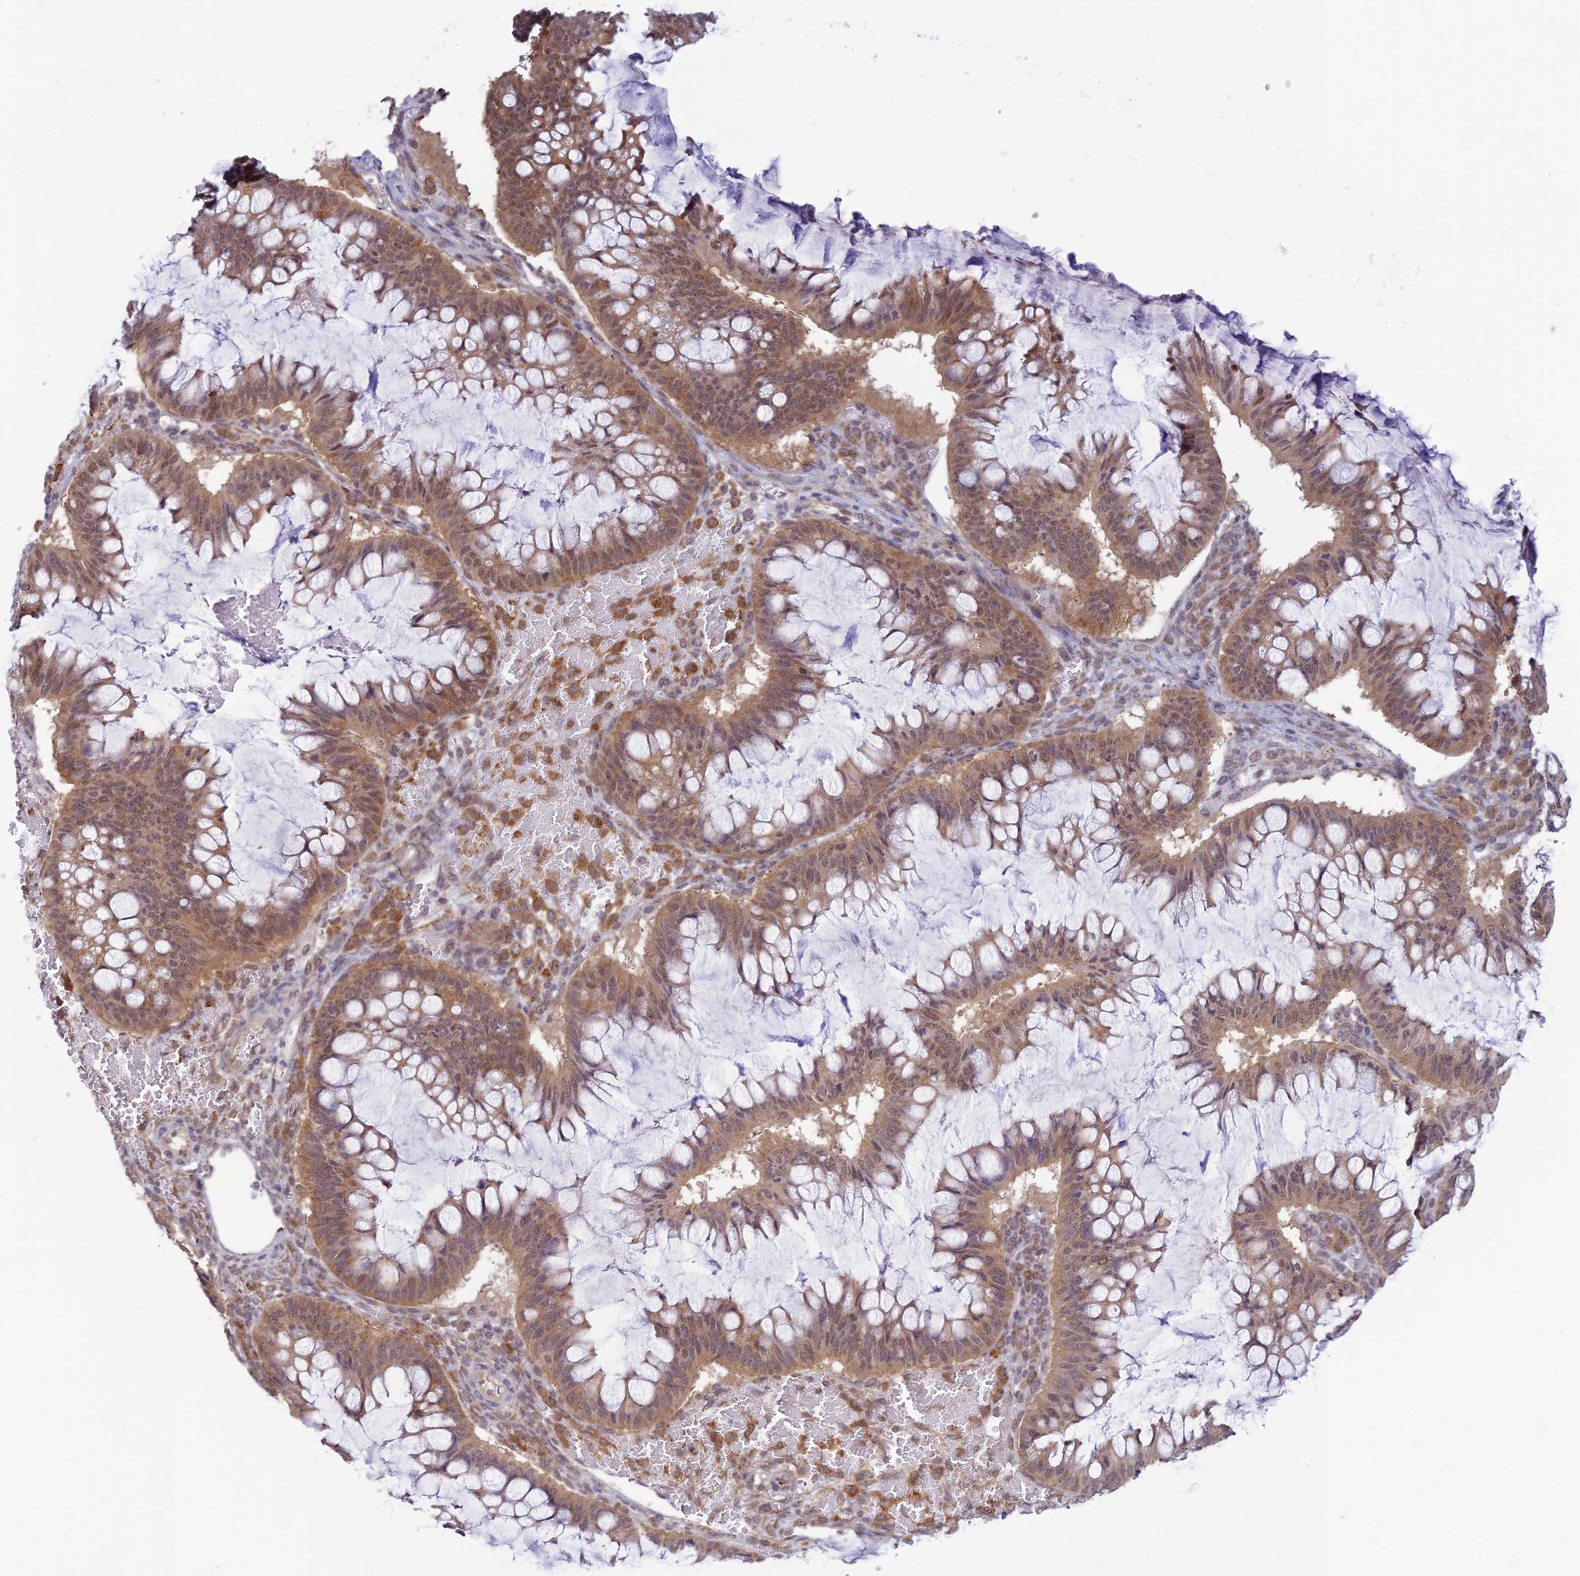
{"staining": {"intensity": "moderate", "quantity": ">75%", "location": "cytoplasmic/membranous,nuclear"}, "tissue": "ovarian cancer", "cell_type": "Tumor cells", "image_type": "cancer", "snomed": [{"axis": "morphology", "description": "Cystadenocarcinoma, mucinous, NOS"}, {"axis": "topography", "description": "Ovary"}], "caption": "This is an image of IHC staining of ovarian cancer (mucinous cystadenocarcinoma), which shows moderate expression in the cytoplasmic/membranous and nuclear of tumor cells.", "gene": "SKIC8", "patient": {"sex": "female", "age": 73}}